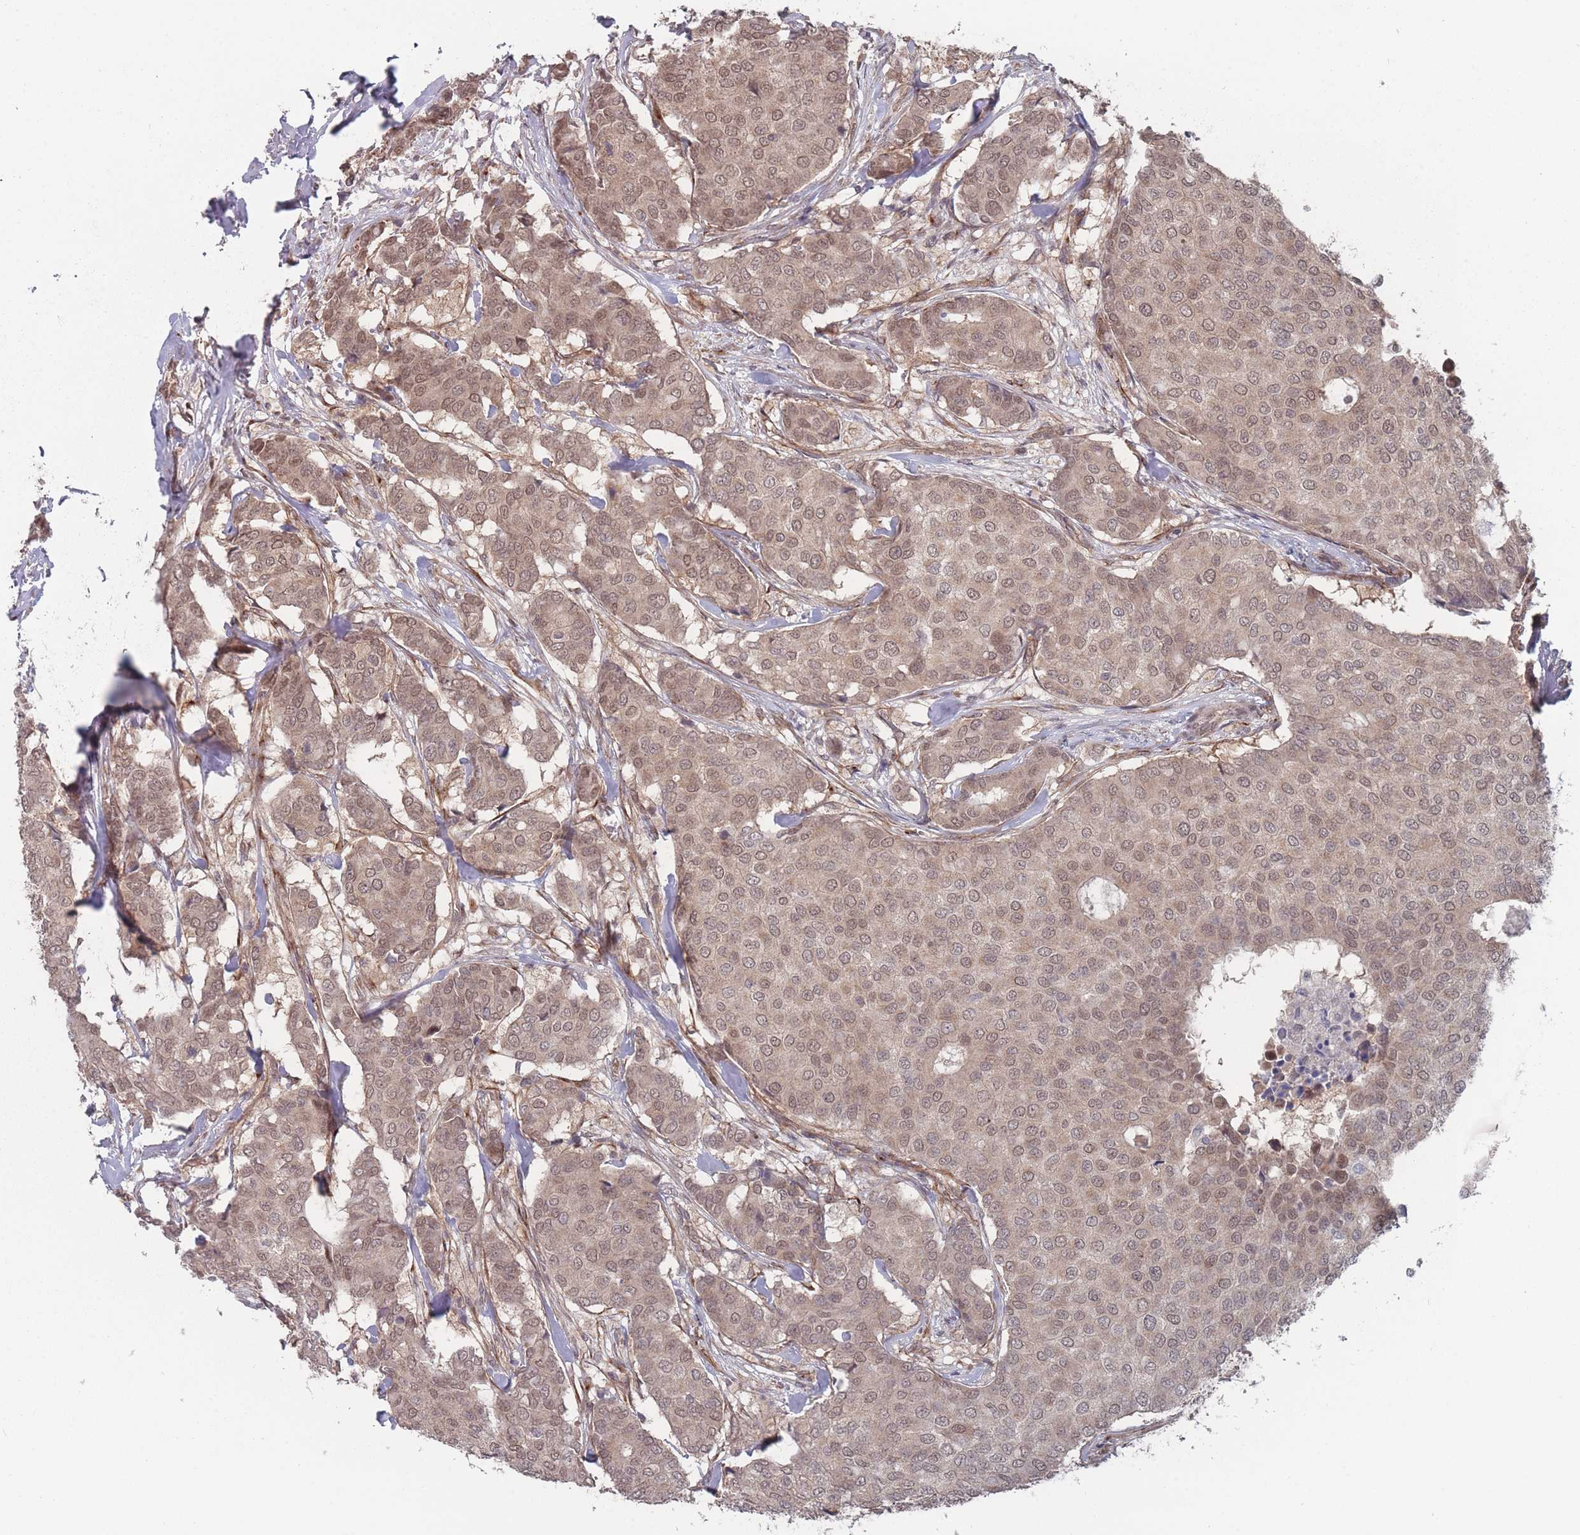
{"staining": {"intensity": "moderate", "quantity": ">75%", "location": "cytoplasmic/membranous,nuclear"}, "tissue": "breast cancer", "cell_type": "Tumor cells", "image_type": "cancer", "snomed": [{"axis": "morphology", "description": "Duct carcinoma"}, {"axis": "topography", "description": "Breast"}], "caption": "This micrograph demonstrates IHC staining of human invasive ductal carcinoma (breast), with medium moderate cytoplasmic/membranous and nuclear staining in approximately >75% of tumor cells.", "gene": "CNTRL", "patient": {"sex": "female", "age": 75}}